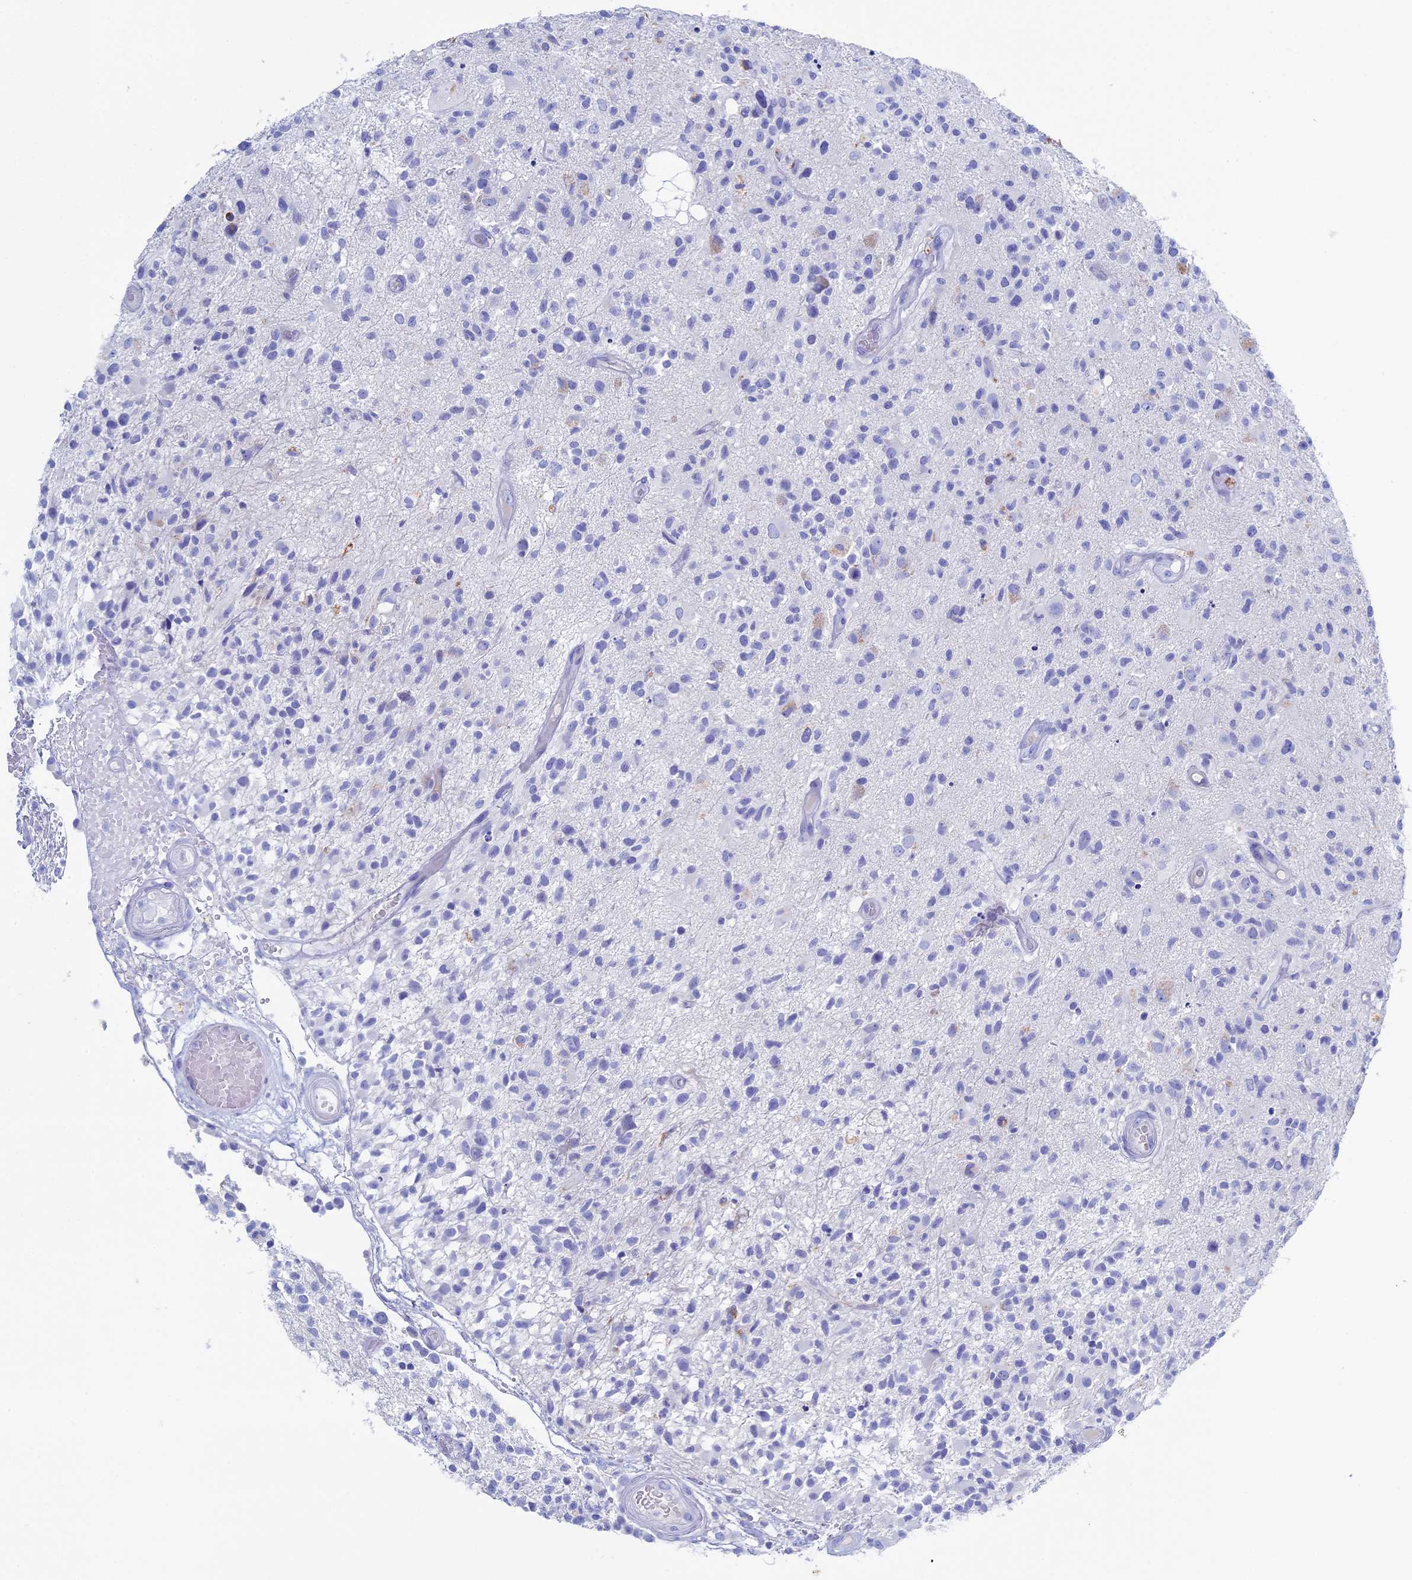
{"staining": {"intensity": "negative", "quantity": "none", "location": "none"}, "tissue": "glioma", "cell_type": "Tumor cells", "image_type": "cancer", "snomed": [{"axis": "morphology", "description": "Glioma, malignant, High grade"}, {"axis": "morphology", "description": "Glioblastoma, NOS"}, {"axis": "topography", "description": "Brain"}], "caption": "This is a micrograph of immunohistochemistry staining of glioma, which shows no positivity in tumor cells. (Stains: DAB immunohistochemistry with hematoxylin counter stain, Microscopy: brightfield microscopy at high magnification).", "gene": "UNC119", "patient": {"sex": "male", "age": 60}}